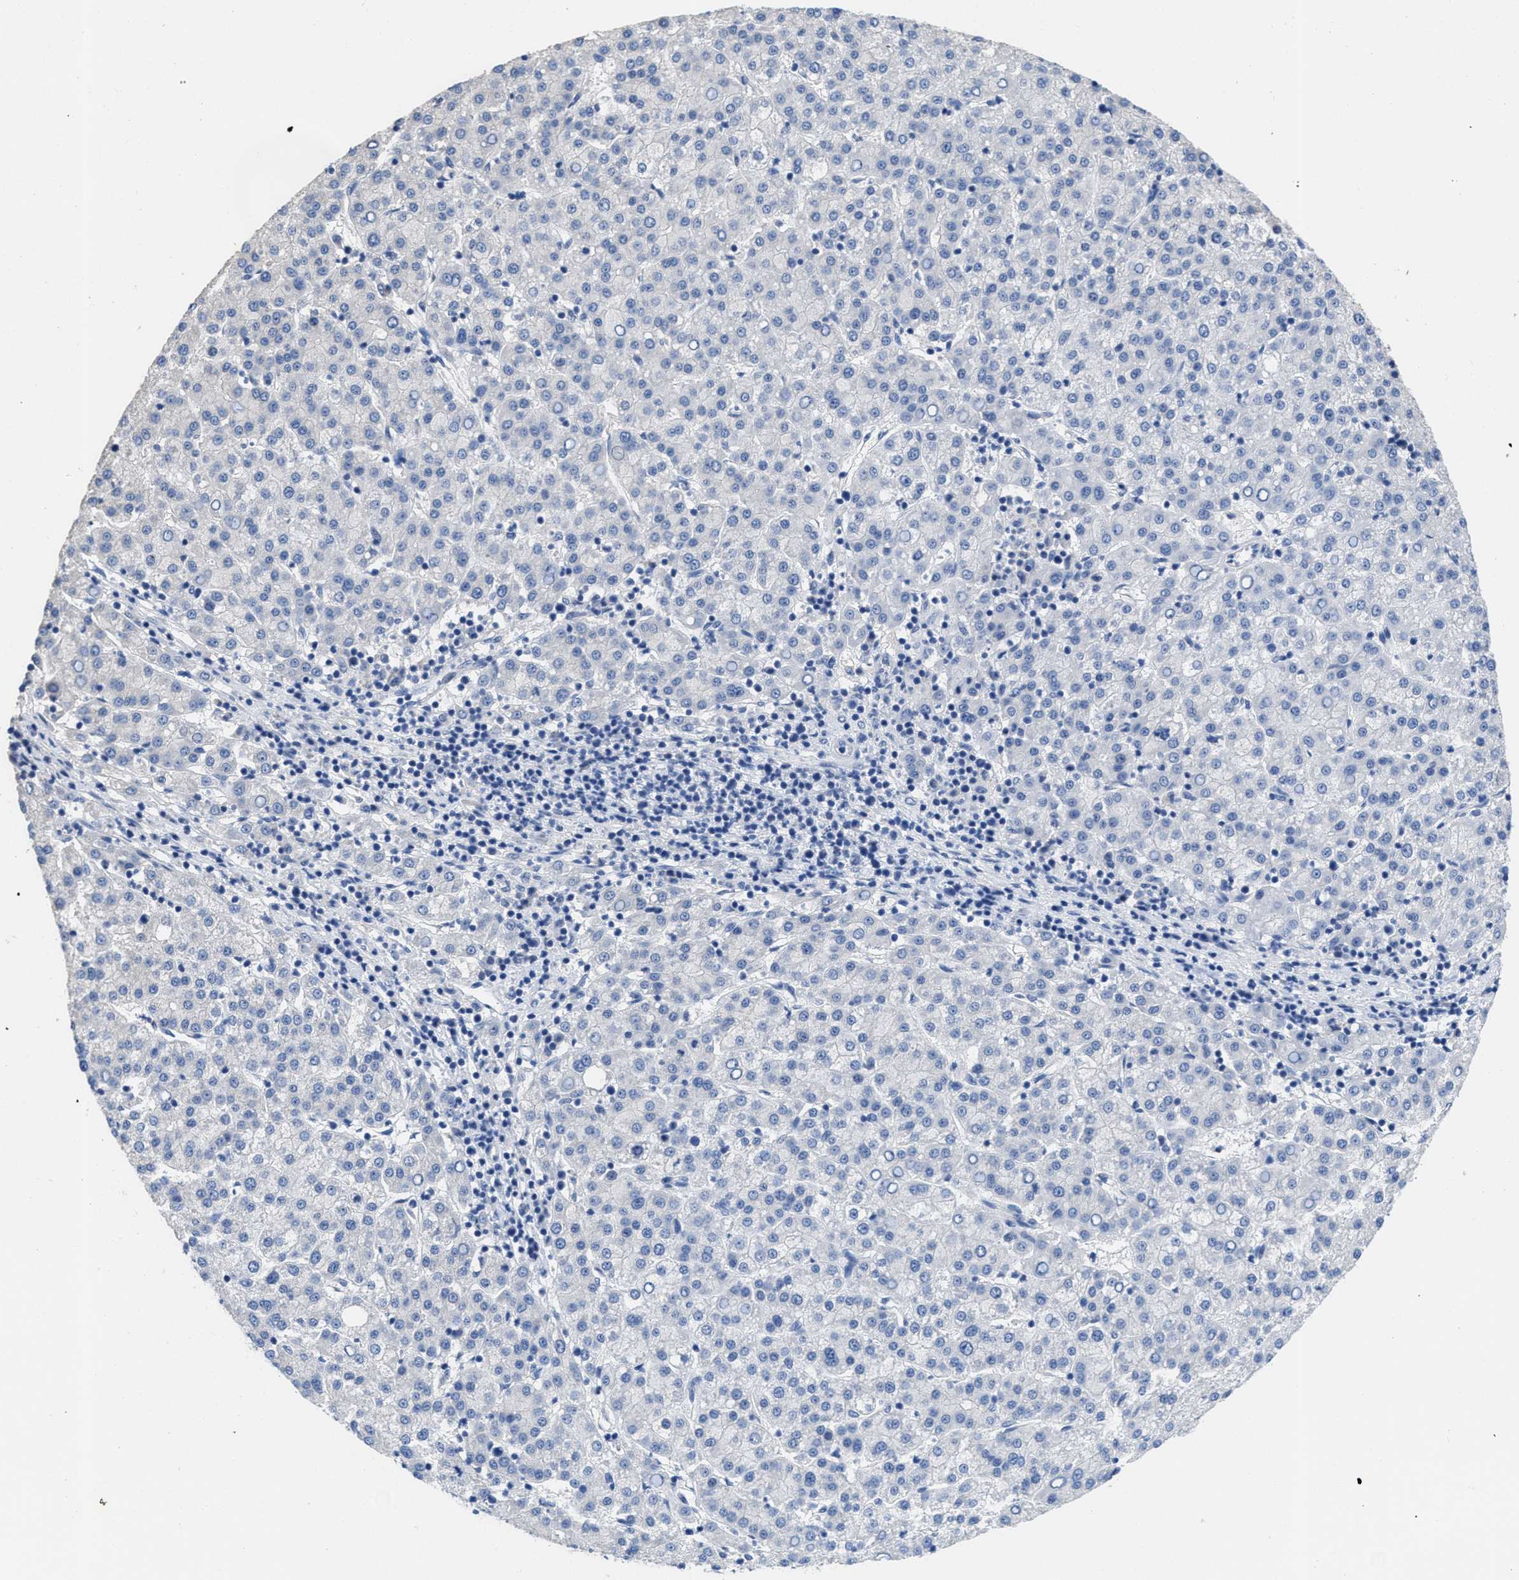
{"staining": {"intensity": "negative", "quantity": "none", "location": "none"}, "tissue": "liver cancer", "cell_type": "Tumor cells", "image_type": "cancer", "snomed": [{"axis": "morphology", "description": "Carcinoma, Hepatocellular, NOS"}, {"axis": "topography", "description": "Liver"}], "caption": "DAB immunohistochemical staining of human hepatocellular carcinoma (liver) reveals no significant expression in tumor cells.", "gene": "CA9", "patient": {"sex": "female", "age": 58}}